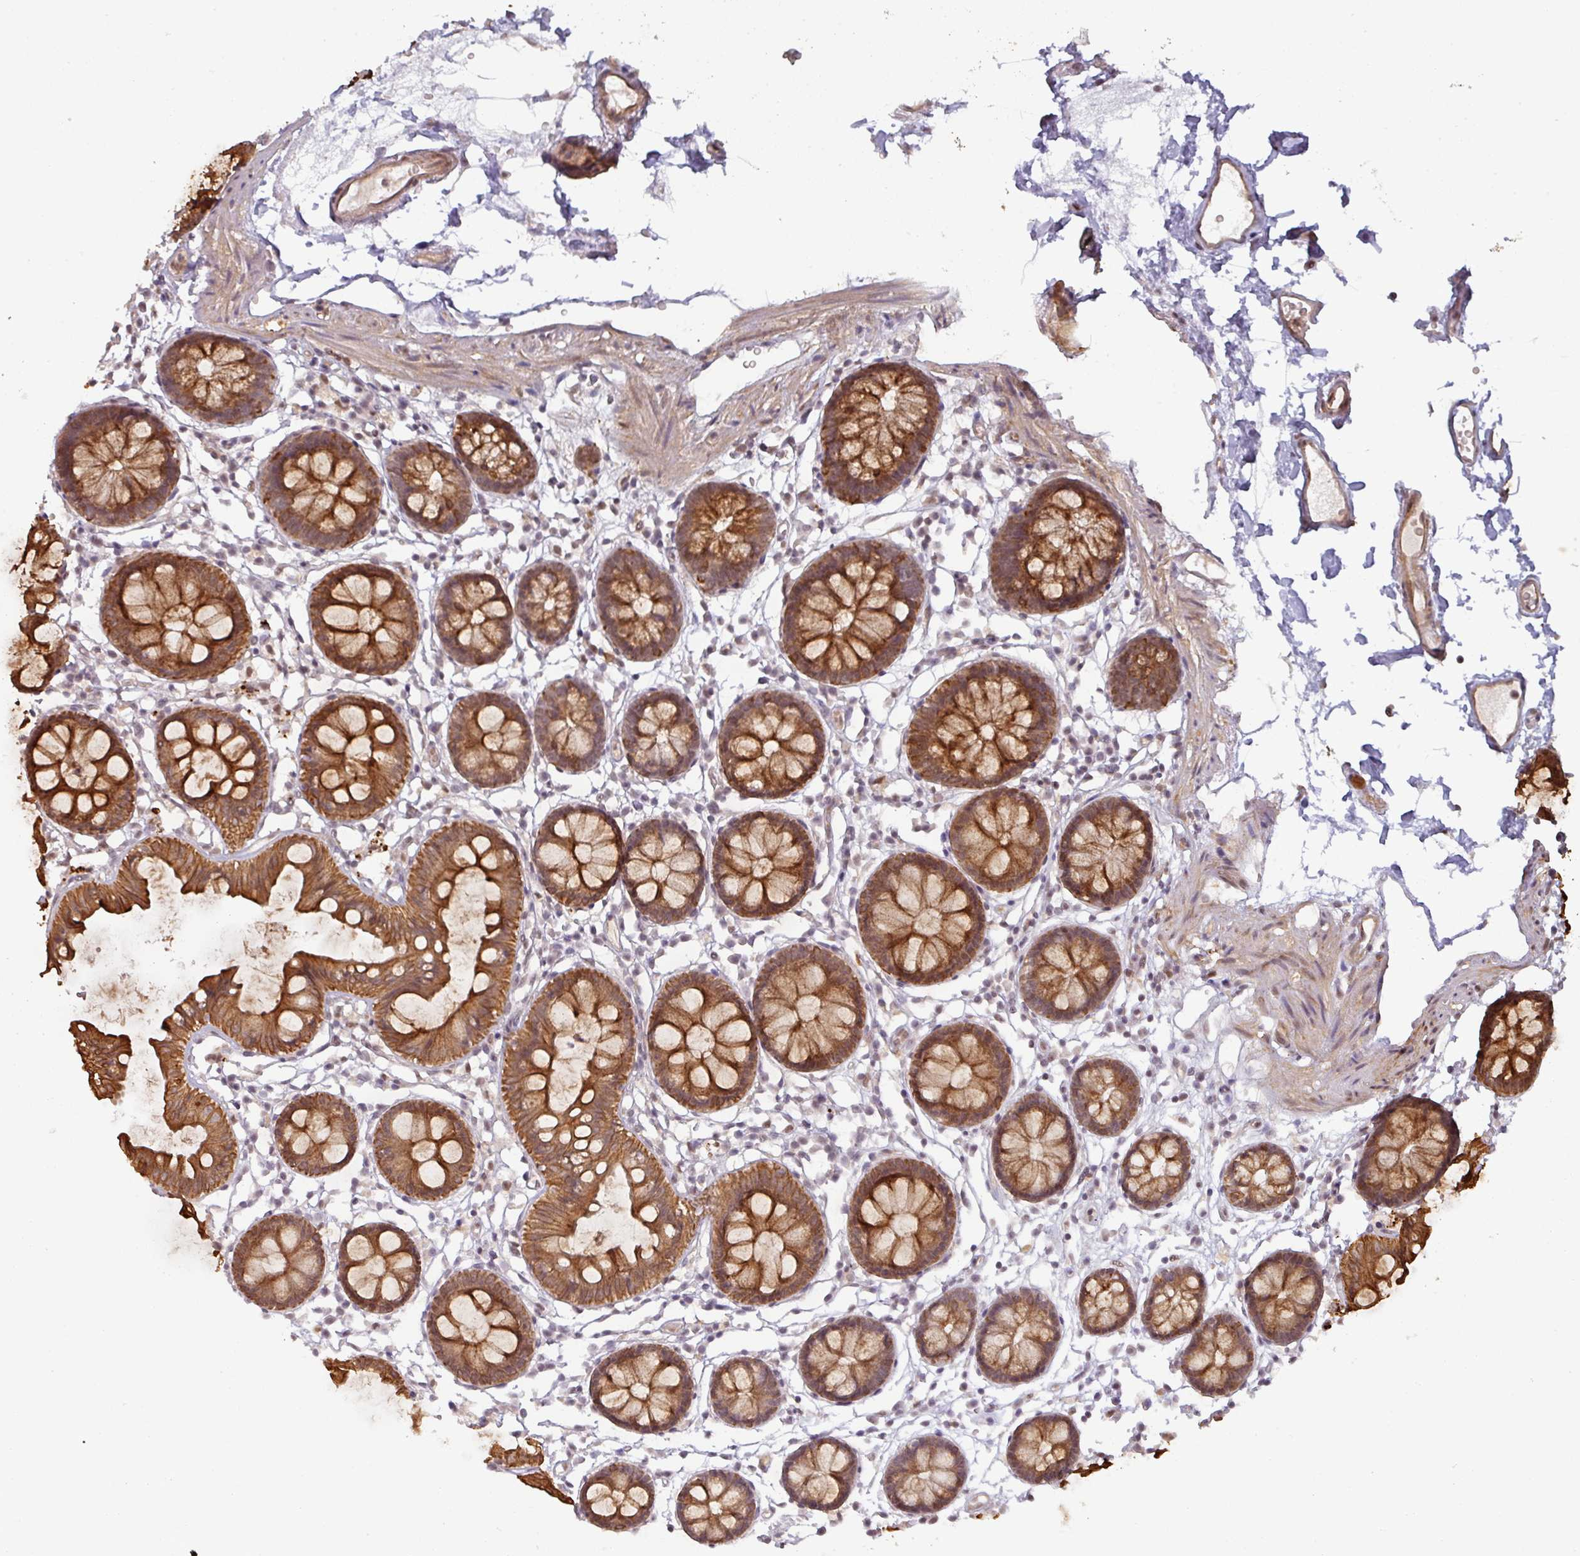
{"staining": {"intensity": "moderate", "quantity": ">75%", "location": "cytoplasmic/membranous"}, "tissue": "colon", "cell_type": "Endothelial cells", "image_type": "normal", "snomed": [{"axis": "morphology", "description": "Normal tissue, NOS"}, {"axis": "topography", "description": "Colon"}], "caption": "High-power microscopy captured an immunohistochemistry micrograph of benign colon, revealing moderate cytoplasmic/membranous staining in about >75% of endothelial cells.", "gene": "GTF2H3", "patient": {"sex": "female", "age": 84}}